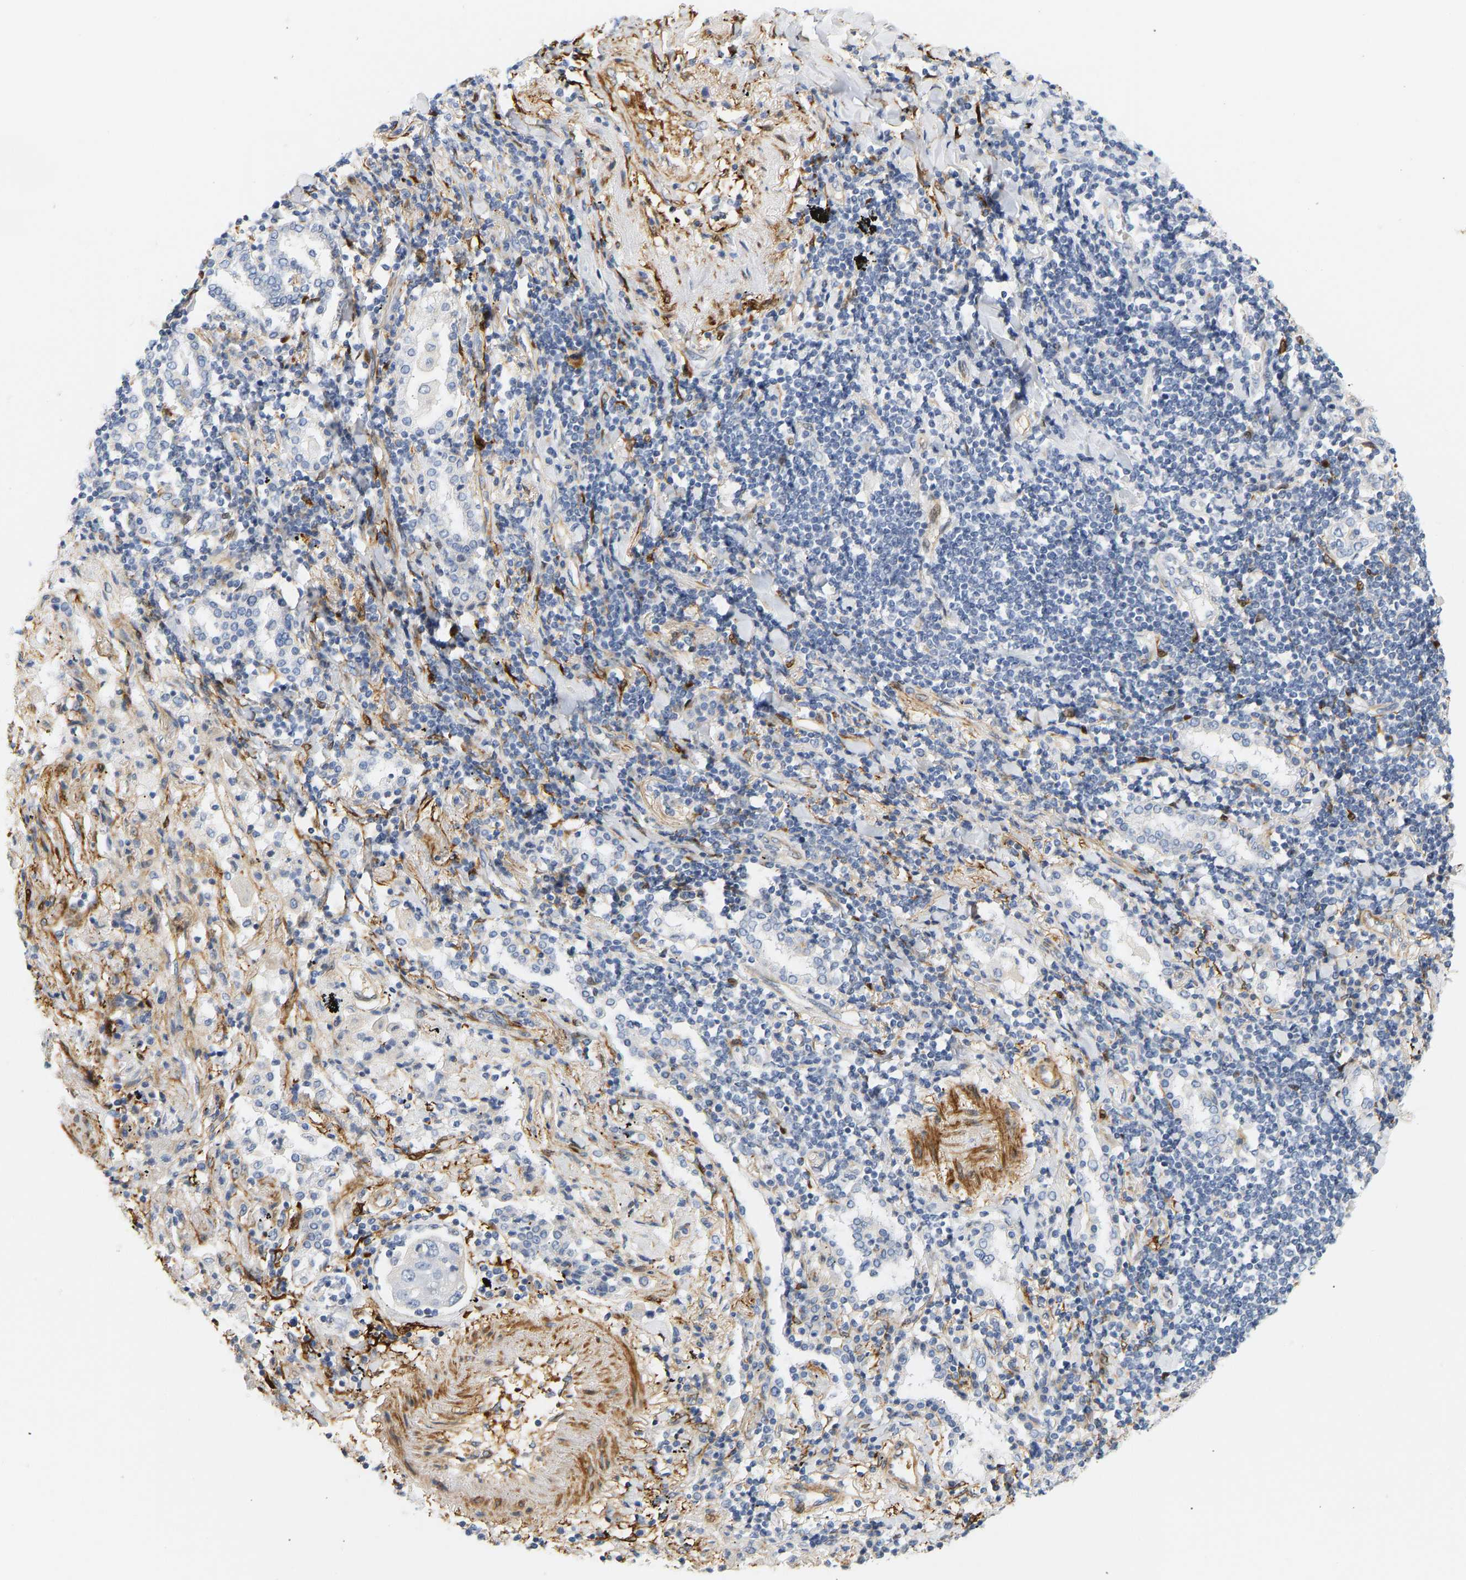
{"staining": {"intensity": "negative", "quantity": "none", "location": "none"}, "tissue": "lung cancer", "cell_type": "Tumor cells", "image_type": "cancer", "snomed": [{"axis": "morphology", "description": "Adenocarcinoma, NOS"}, {"axis": "topography", "description": "Lung"}], "caption": "This is an IHC micrograph of human lung cancer. There is no expression in tumor cells.", "gene": "SLC30A7", "patient": {"sex": "female", "age": 65}}